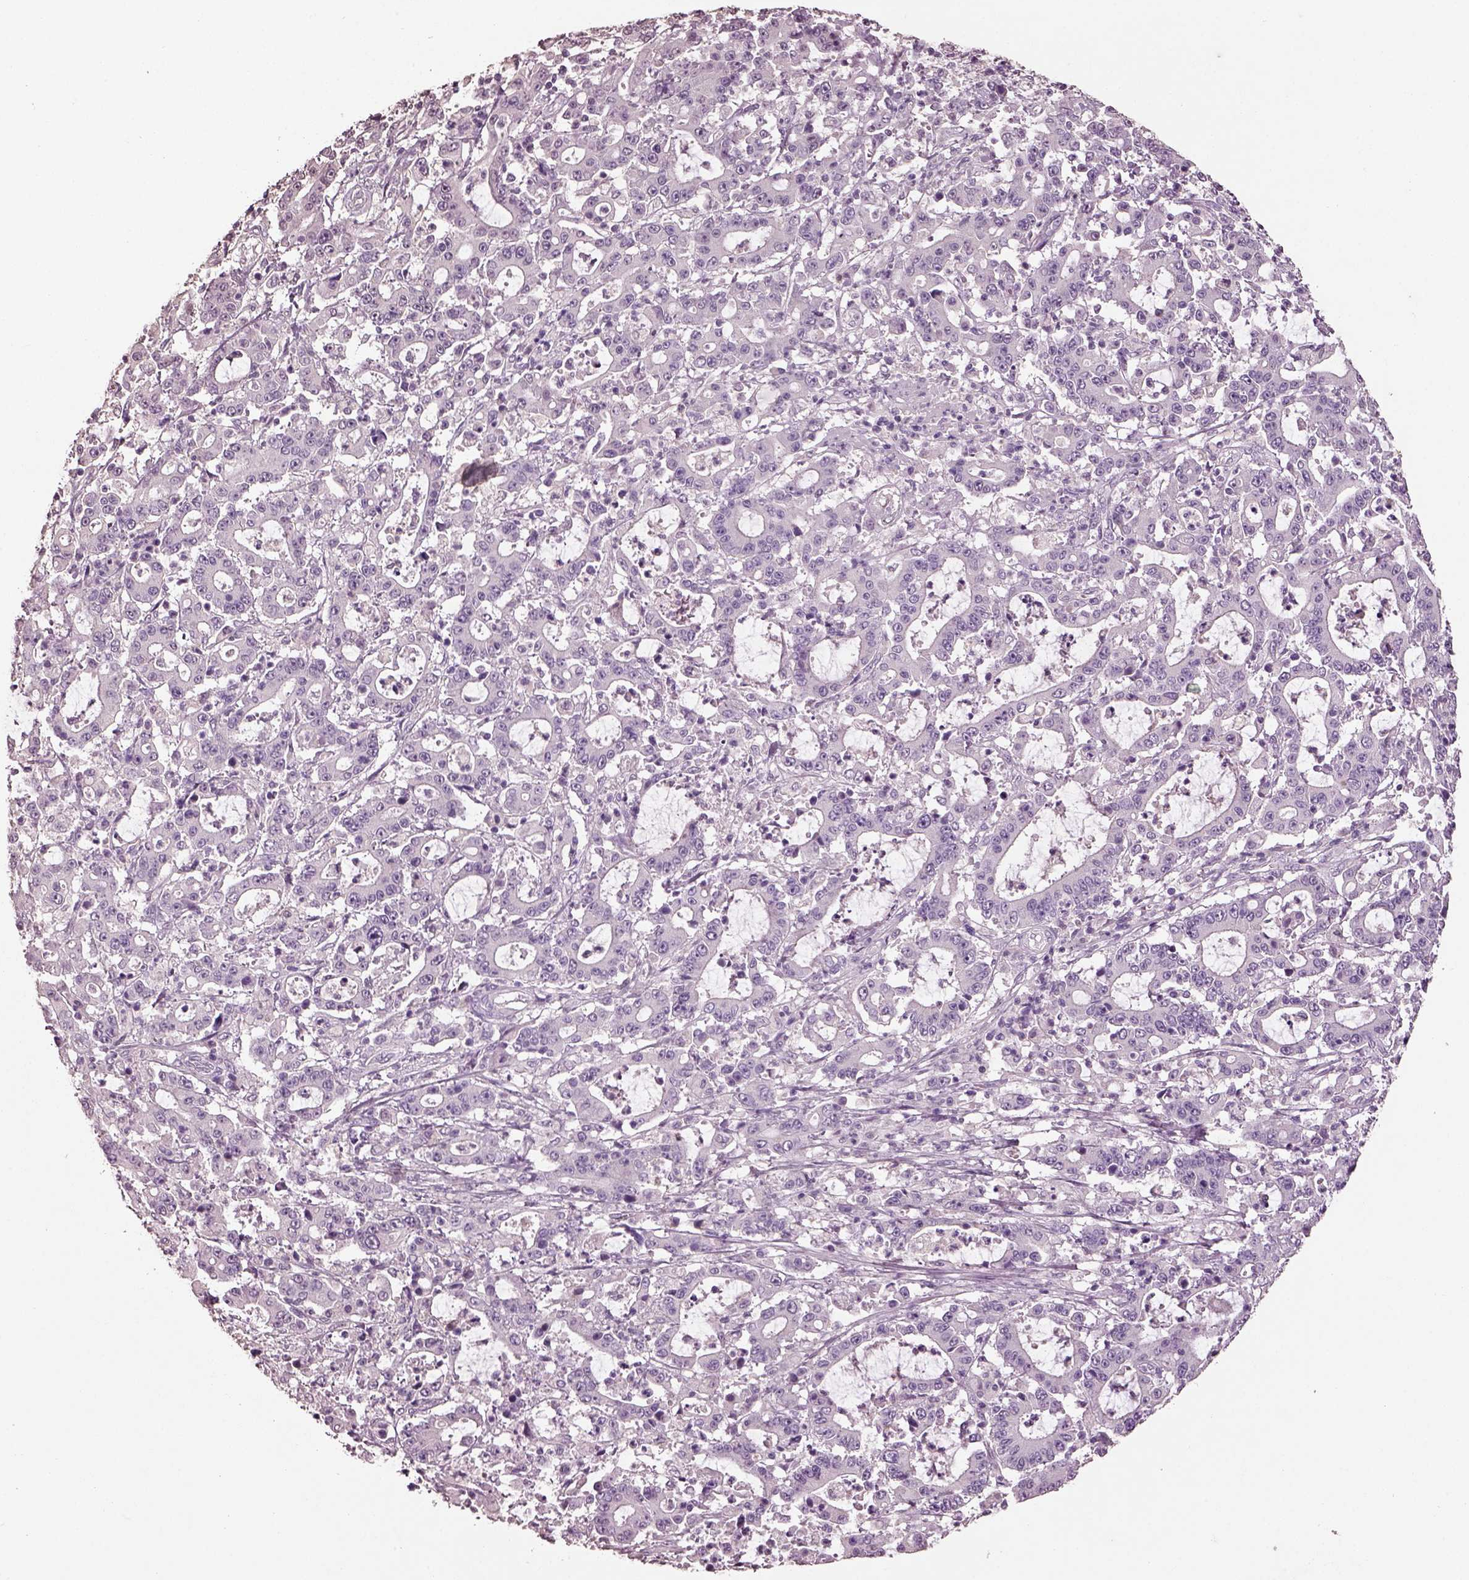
{"staining": {"intensity": "negative", "quantity": "none", "location": "none"}, "tissue": "stomach cancer", "cell_type": "Tumor cells", "image_type": "cancer", "snomed": [{"axis": "morphology", "description": "Adenocarcinoma, NOS"}, {"axis": "topography", "description": "Stomach, upper"}], "caption": "High power microscopy micrograph of an immunohistochemistry histopathology image of stomach adenocarcinoma, revealing no significant positivity in tumor cells. (DAB immunohistochemistry with hematoxylin counter stain).", "gene": "KCNIP3", "patient": {"sex": "male", "age": 68}}